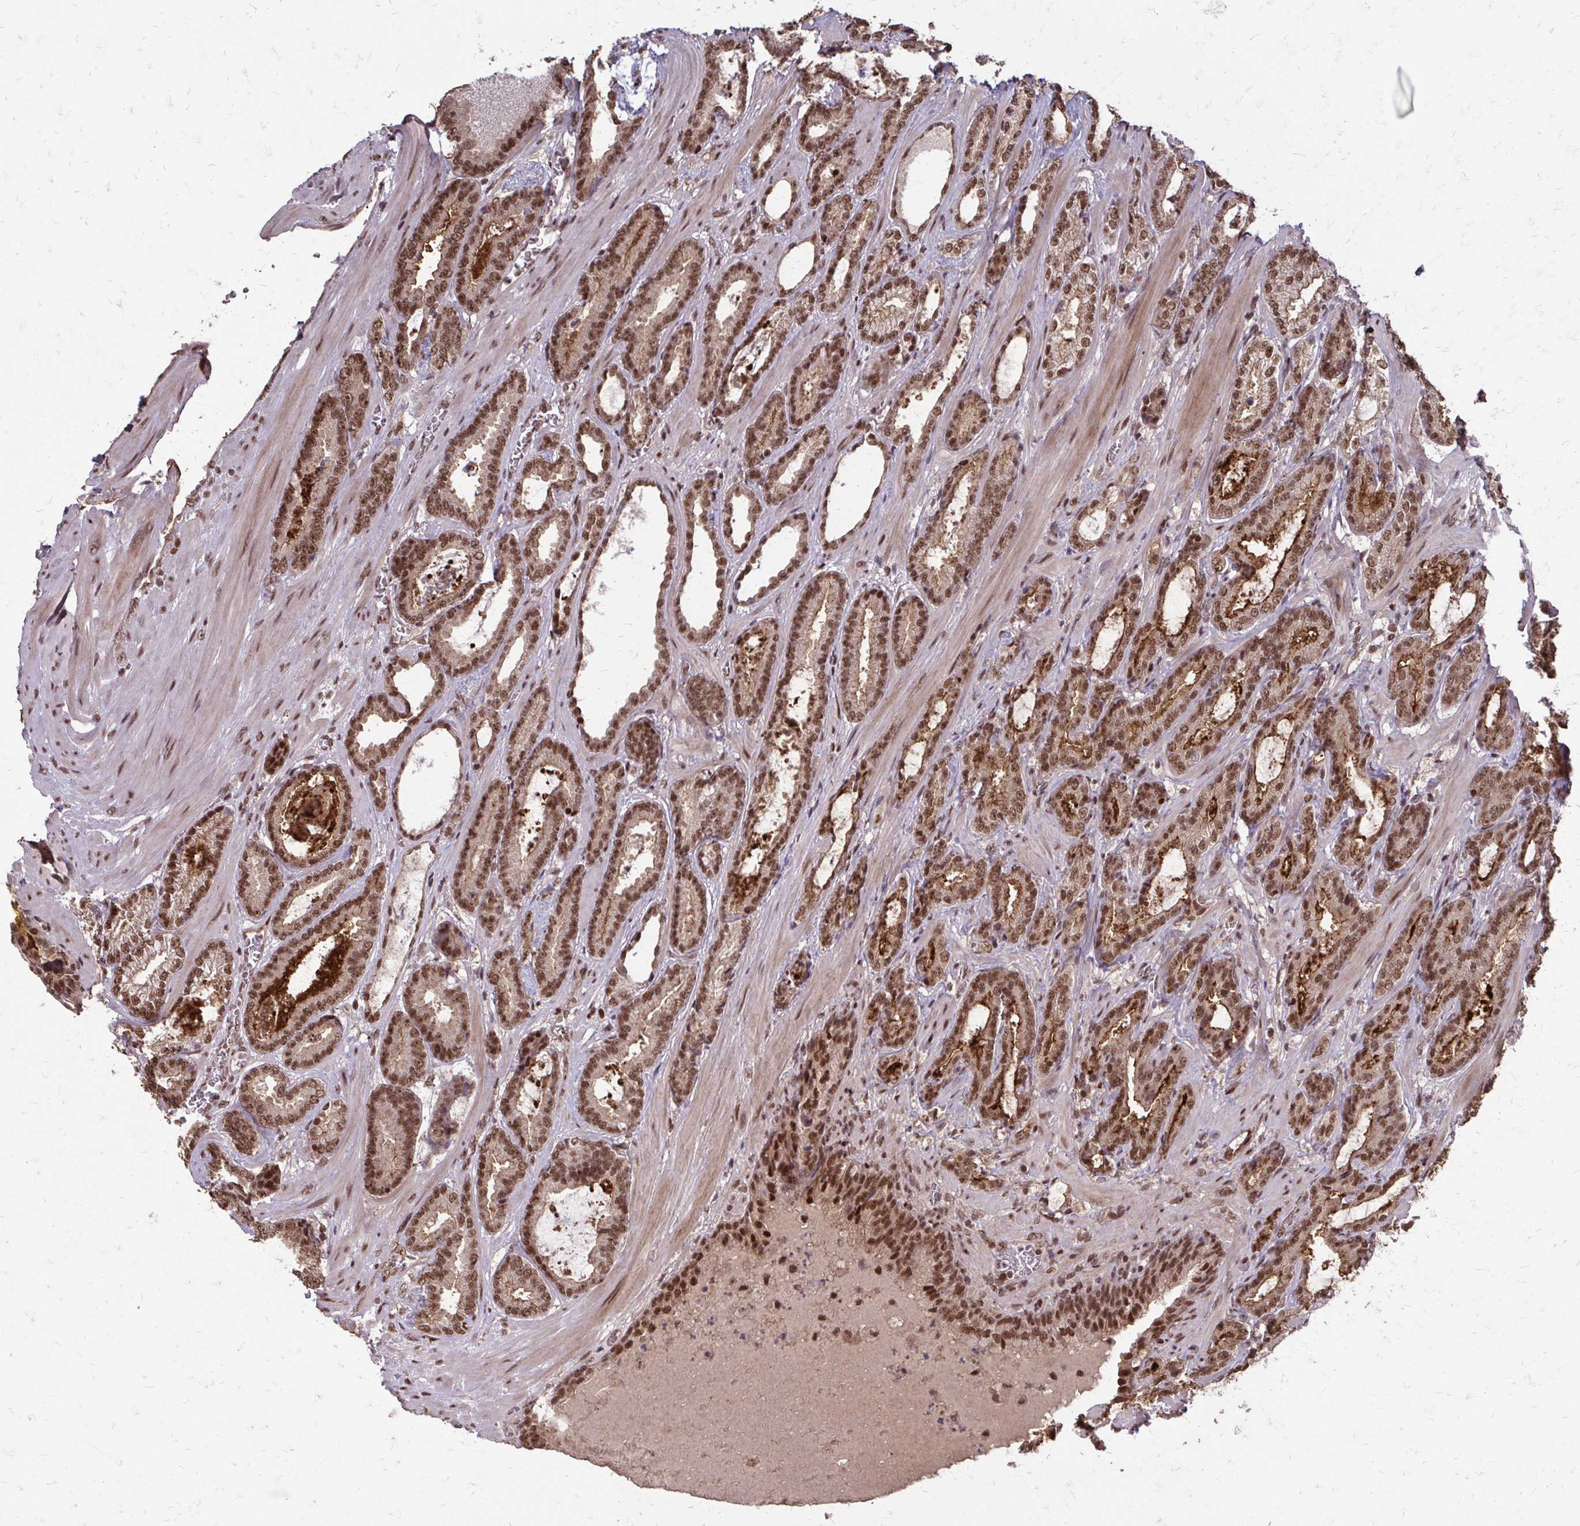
{"staining": {"intensity": "moderate", "quantity": ">75%", "location": "nuclear"}, "tissue": "prostate cancer", "cell_type": "Tumor cells", "image_type": "cancer", "snomed": [{"axis": "morphology", "description": "Adenocarcinoma, High grade"}, {"axis": "topography", "description": "Prostate"}], "caption": "Immunohistochemistry staining of prostate cancer (adenocarcinoma (high-grade)), which displays medium levels of moderate nuclear expression in about >75% of tumor cells indicating moderate nuclear protein expression. The staining was performed using DAB (brown) for protein detection and nuclei were counterstained in hematoxylin (blue).", "gene": "SS18", "patient": {"sex": "male", "age": 64}}